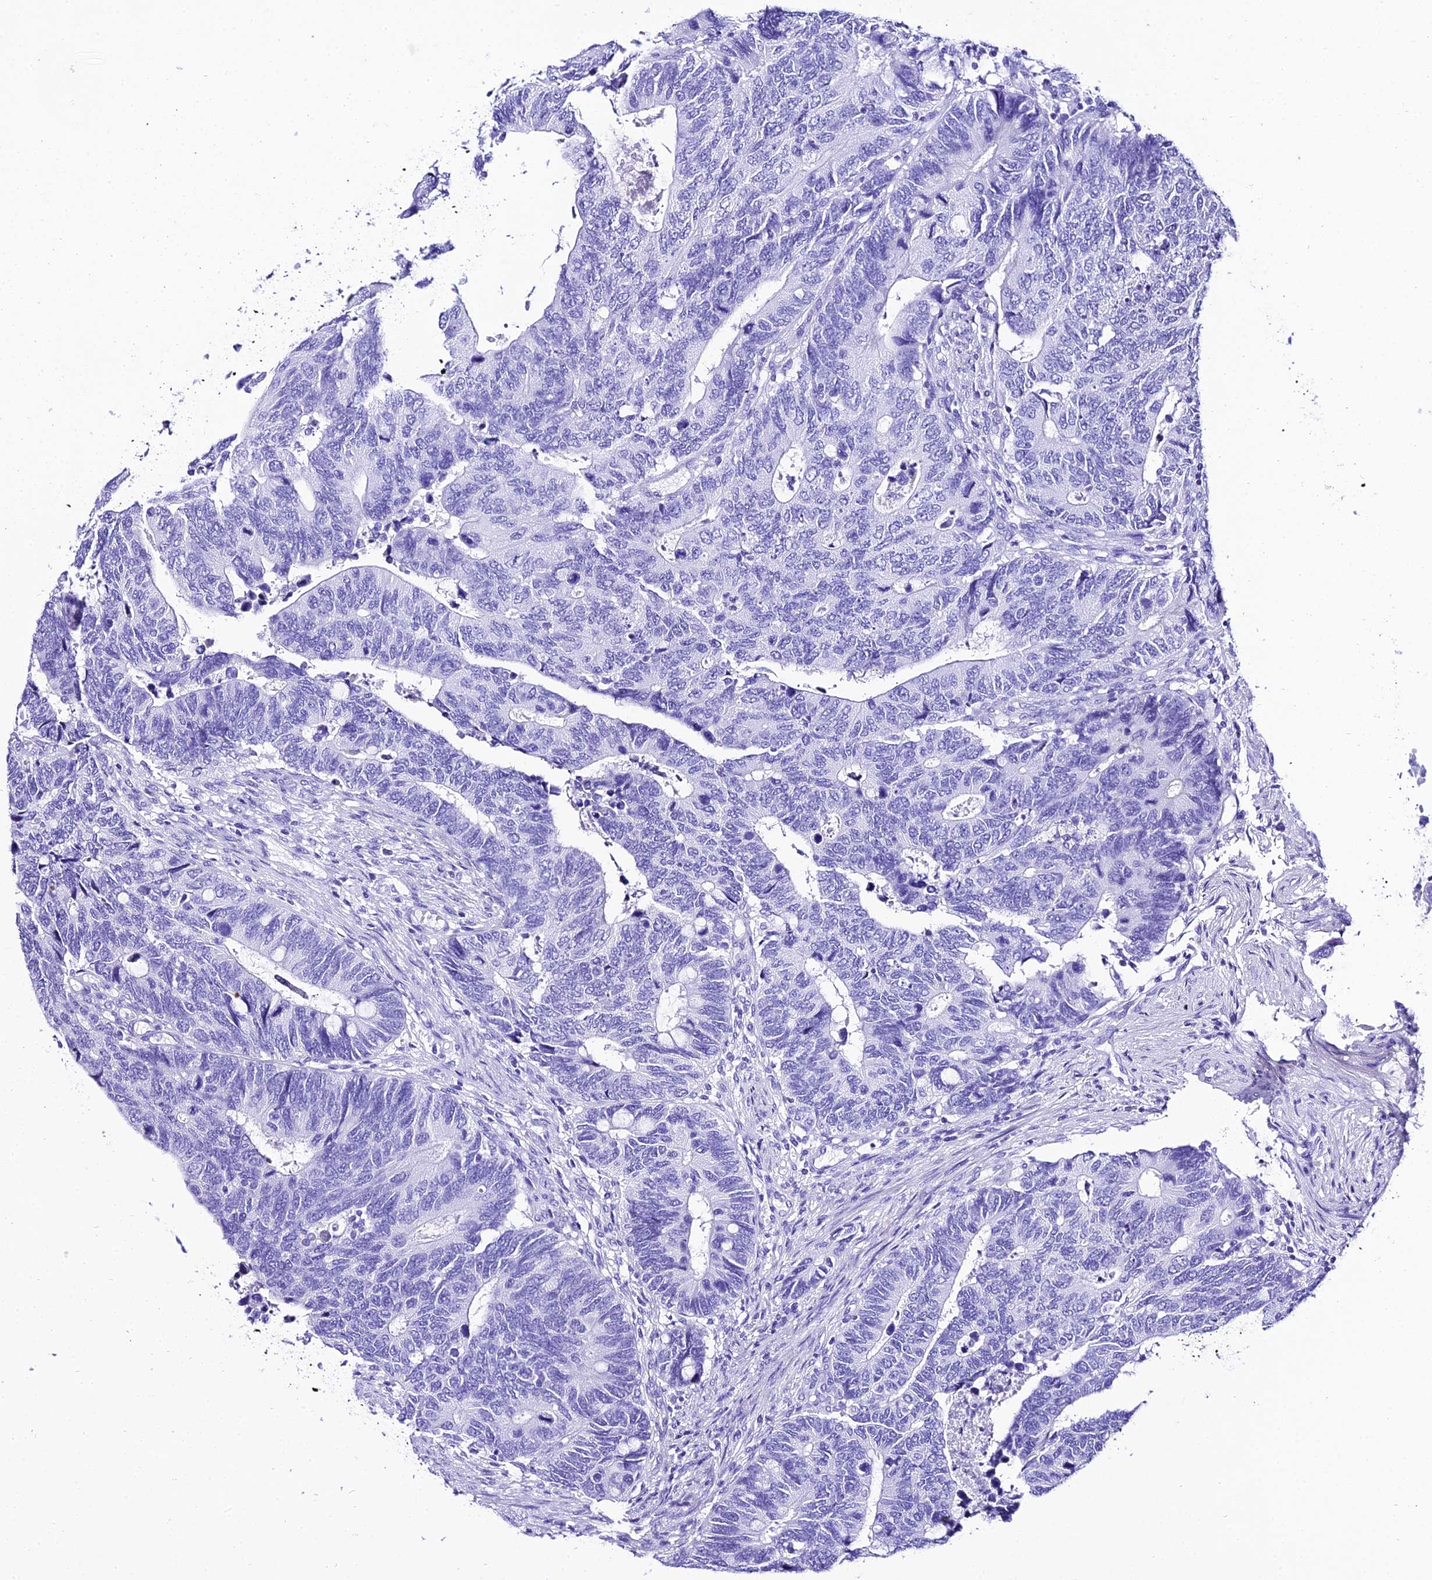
{"staining": {"intensity": "negative", "quantity": "none", "location": "none"}, "tissue": "colorectal cancer", "cell_type": "Tumor cells", "image_type": "cancer", "snomed": [{"axis": "morphology", "description": "Adenocarcinoma, NOS"}, {"axis": "topography", "description": "Colon"}], "caption": "There is no significant positivity in tumor cells of colorectal cancer.", "gene": "TRMT44", "patient": {"sex": "male", "age": 87}}